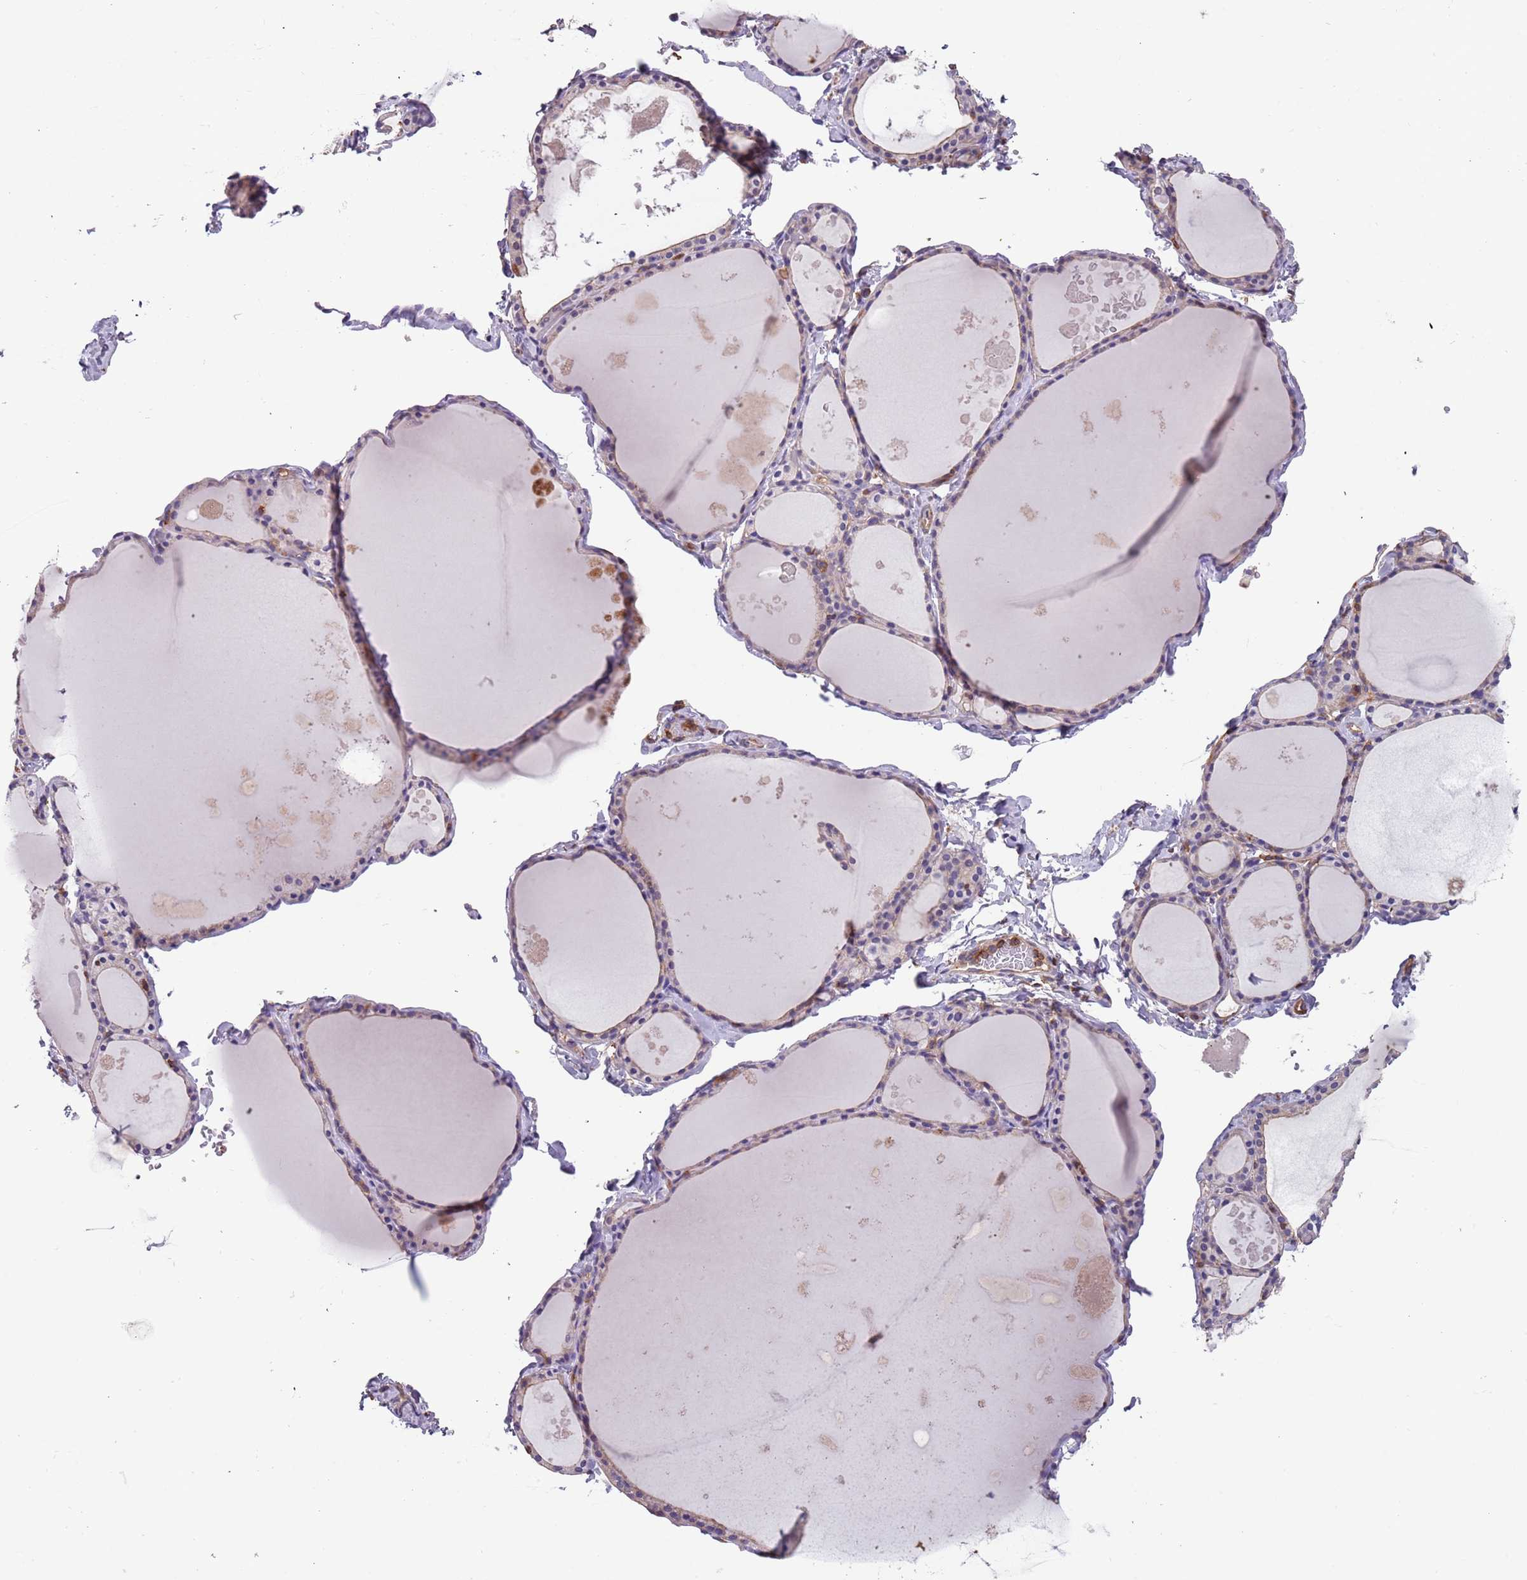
{"staining": {"intensity": "negative", "quantity": "none", "location": "none"}, "tissue": "thyroid gland", "cell_type": "Glandular cells", "image_type": "normal", "snomed": [{"axis": "morphology", "description": "Normal tissue, NOS"}, {"axis": "topography", "description": "Thyroid gland"}], "caption": "Immunohistochemical staining of normal human thyroid gland exhibits no significant expression in glandular cells.", "gene": "SYT4", "patient": {"sex": "male", "age": 56}}